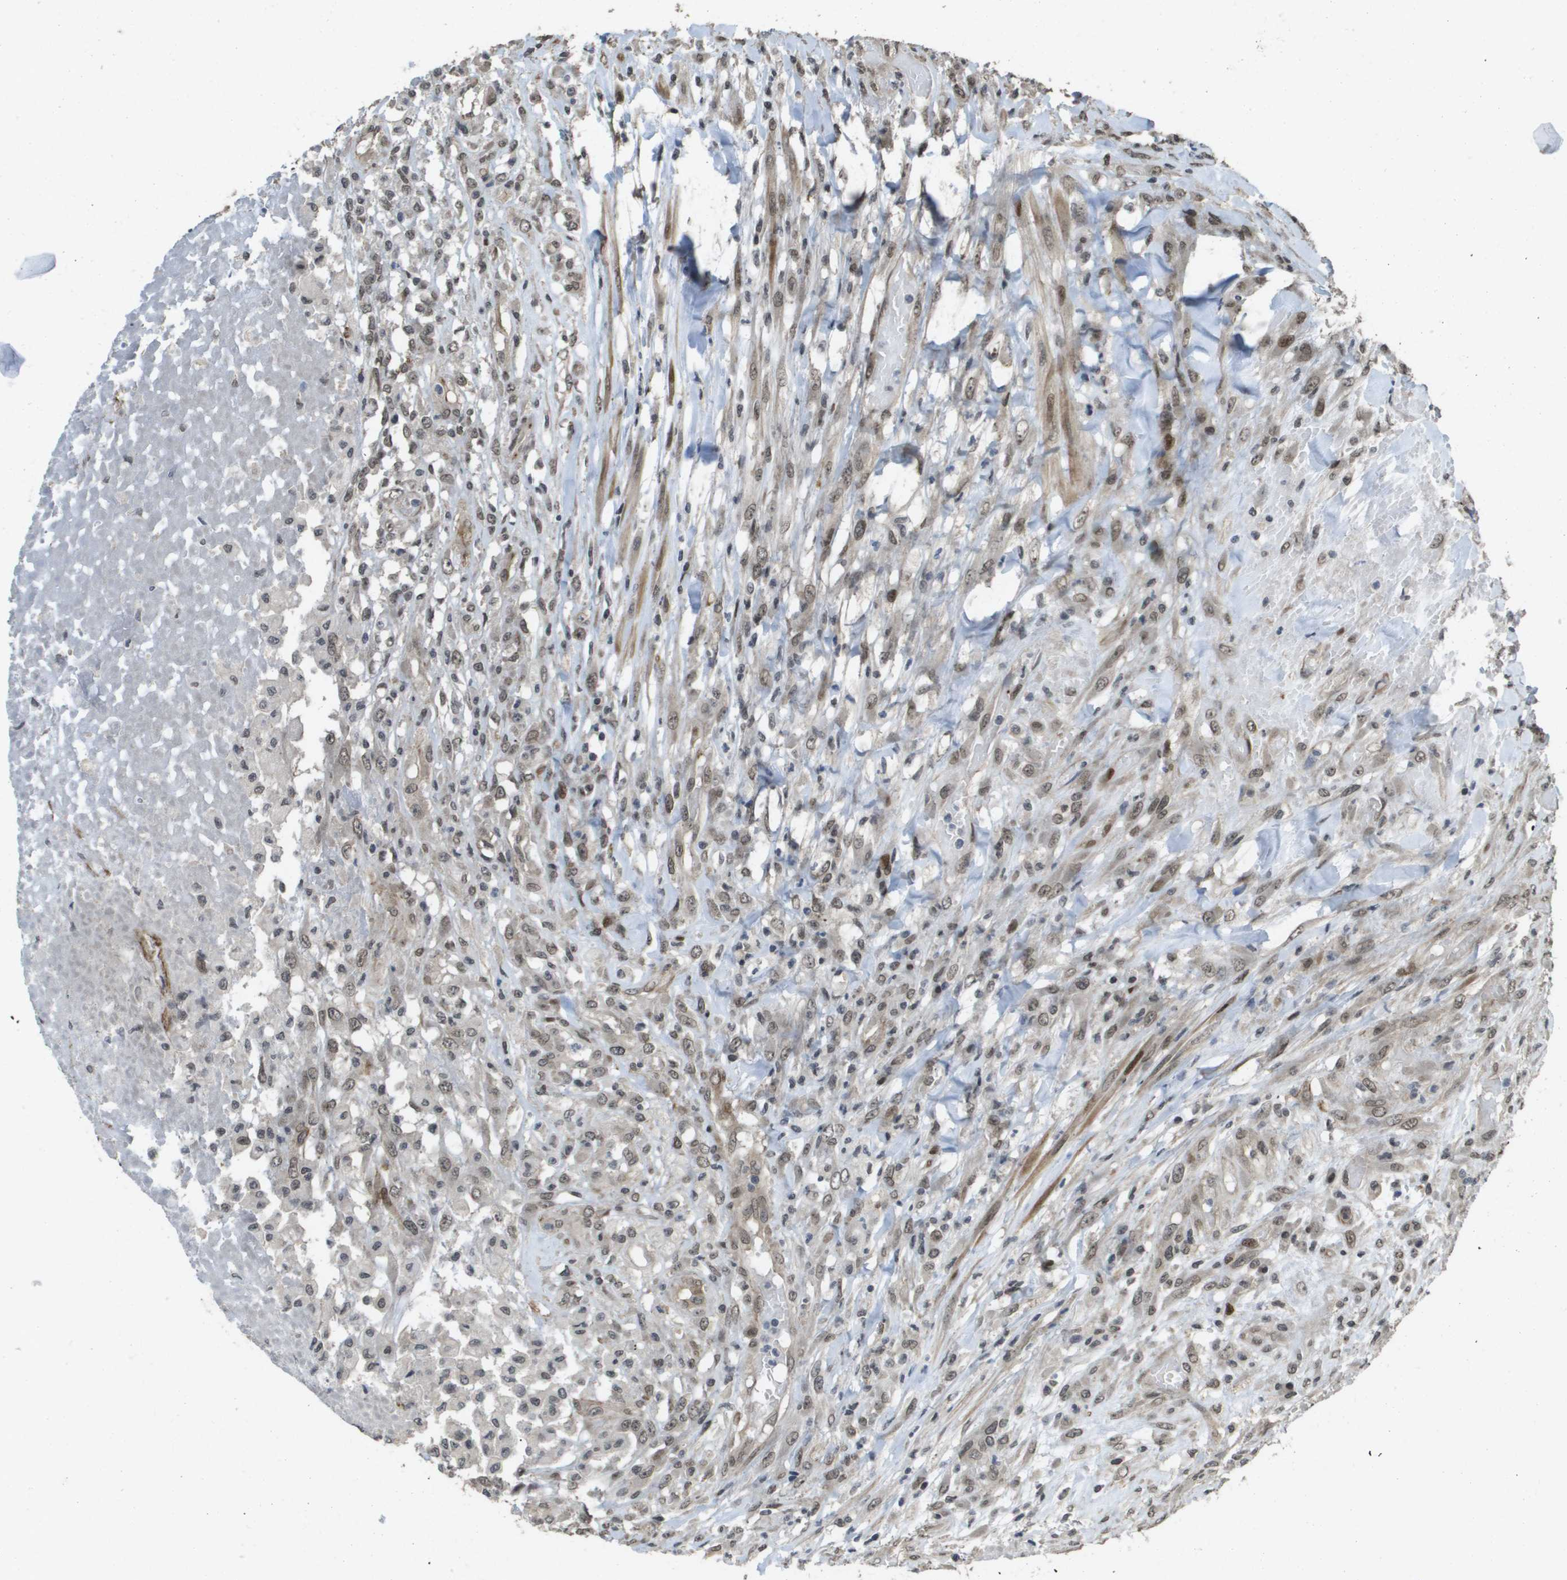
{"staining": {"intensity": "weak", "quantity": ">75%", "location": "nuclear"}, "tissue": "testis cancer", "cell_type": "Tumor cells", "image_type": "cancer", "snomed": [{"axis": "morphology", "description": "Seminoma, NOS"}, {"axis": "topography", "description": "Testis"}], "caption": "Immunohistochemistry staining of seminoma (testis), which demonstrates low levels of weak nuclear staining in about >75% of tumor cells indicating weak nuclear protein staining. The staining was performed using DAB (brown) for protein detection and nuclei were counterstained in hematoxylin (blue).", "gene": "KAT5", "patient": {"sex": "male", "age": 59}}